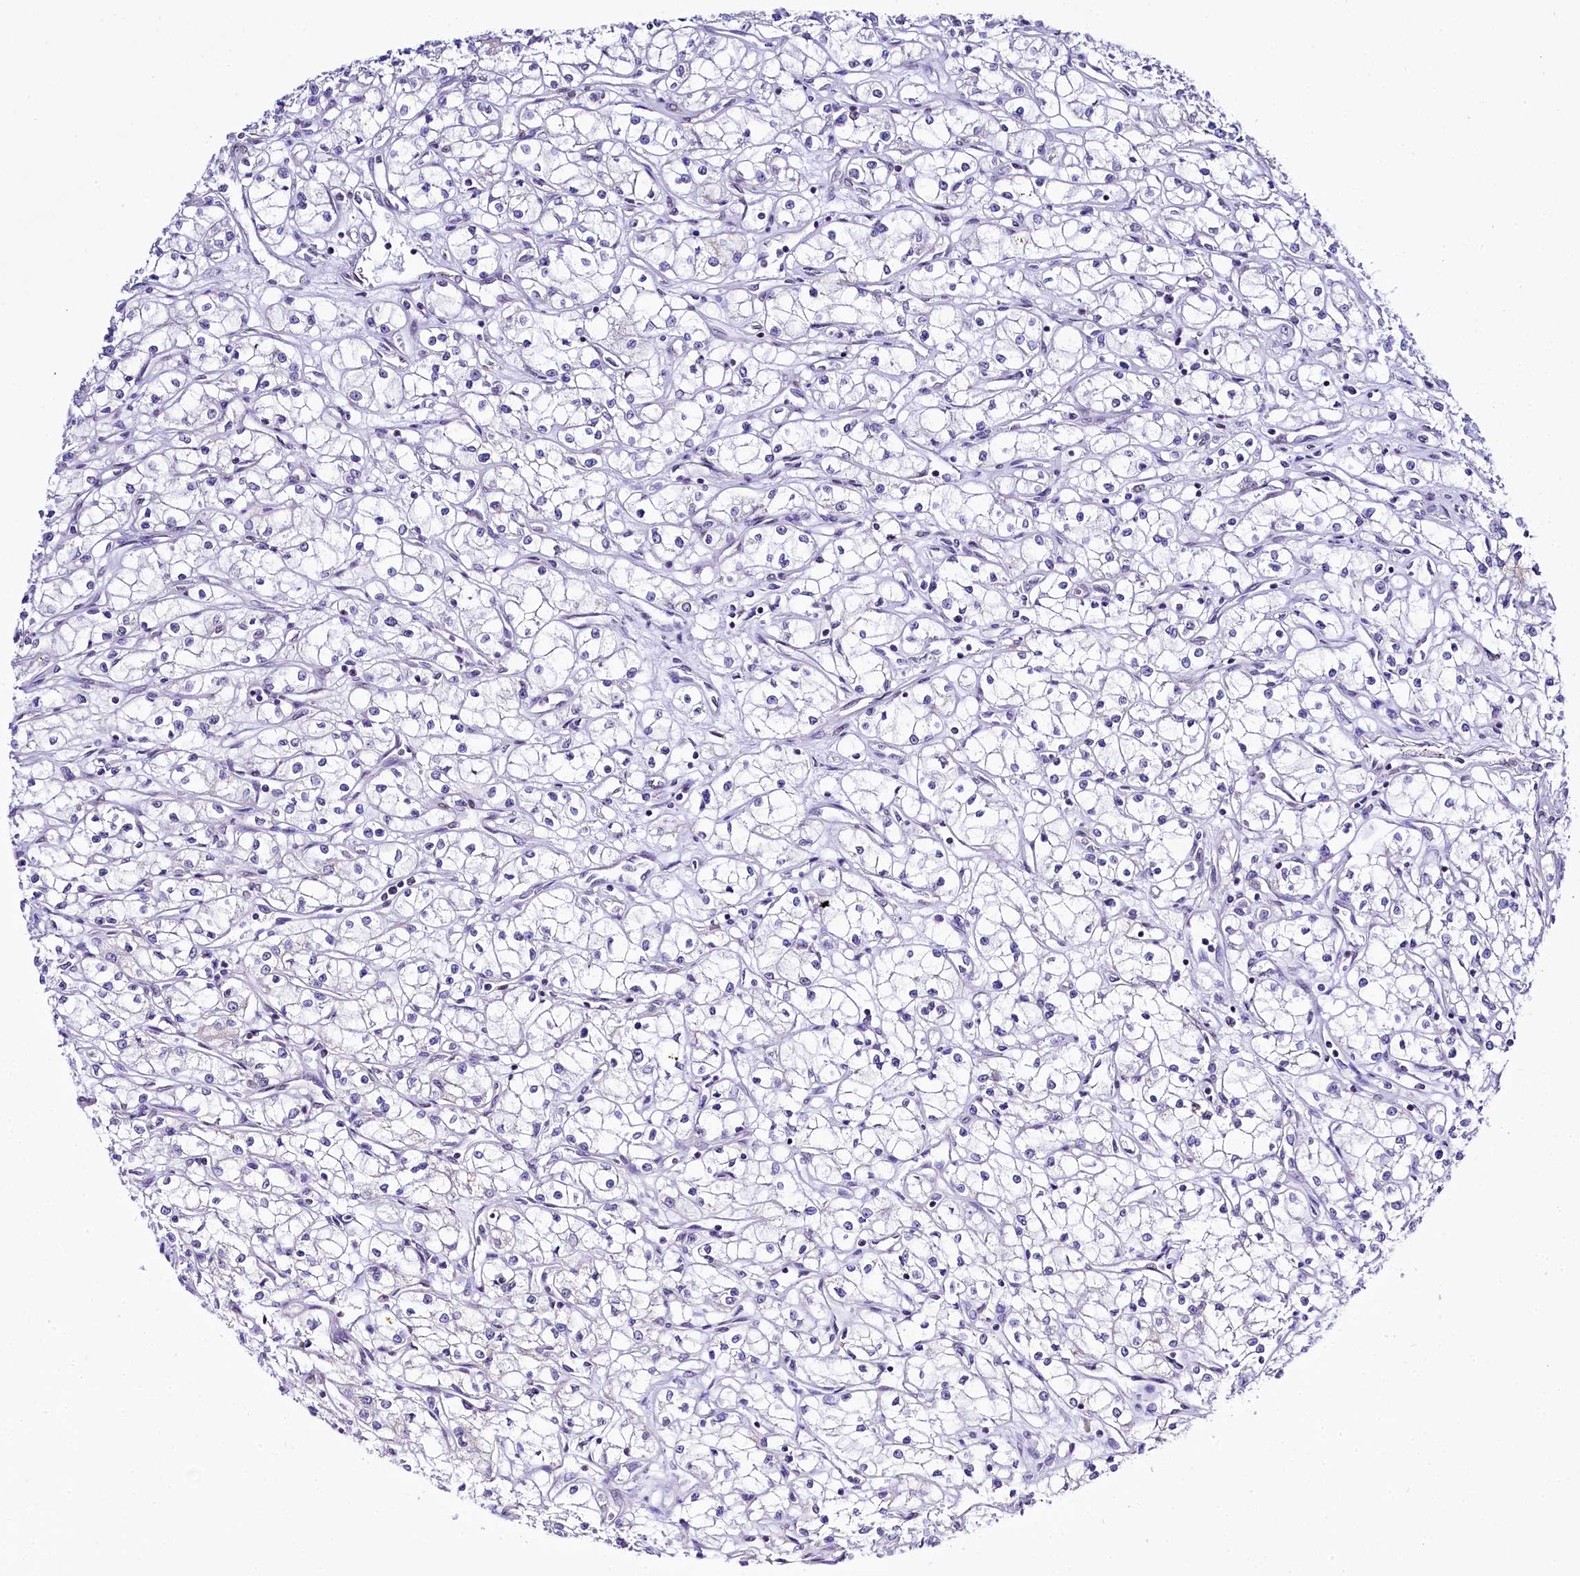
{"staining": {"intensity": "negative", "quantity": "none", "location": "none"}, "tissue": "renal cancer", "cell_type": "Tumor cells", "image_type": "cancer", "snomed": [{"axis": "morphology", "description": "Adenocarcinoma, NOS"}, {"axis": "topography", "description": "Kidney"}], "caption": "A micrograph of human renal adenocarcinoma is negative for staining in tumor cells.", "gene": "SPATS2", "patient": {"sex": "male", "age": 59}}